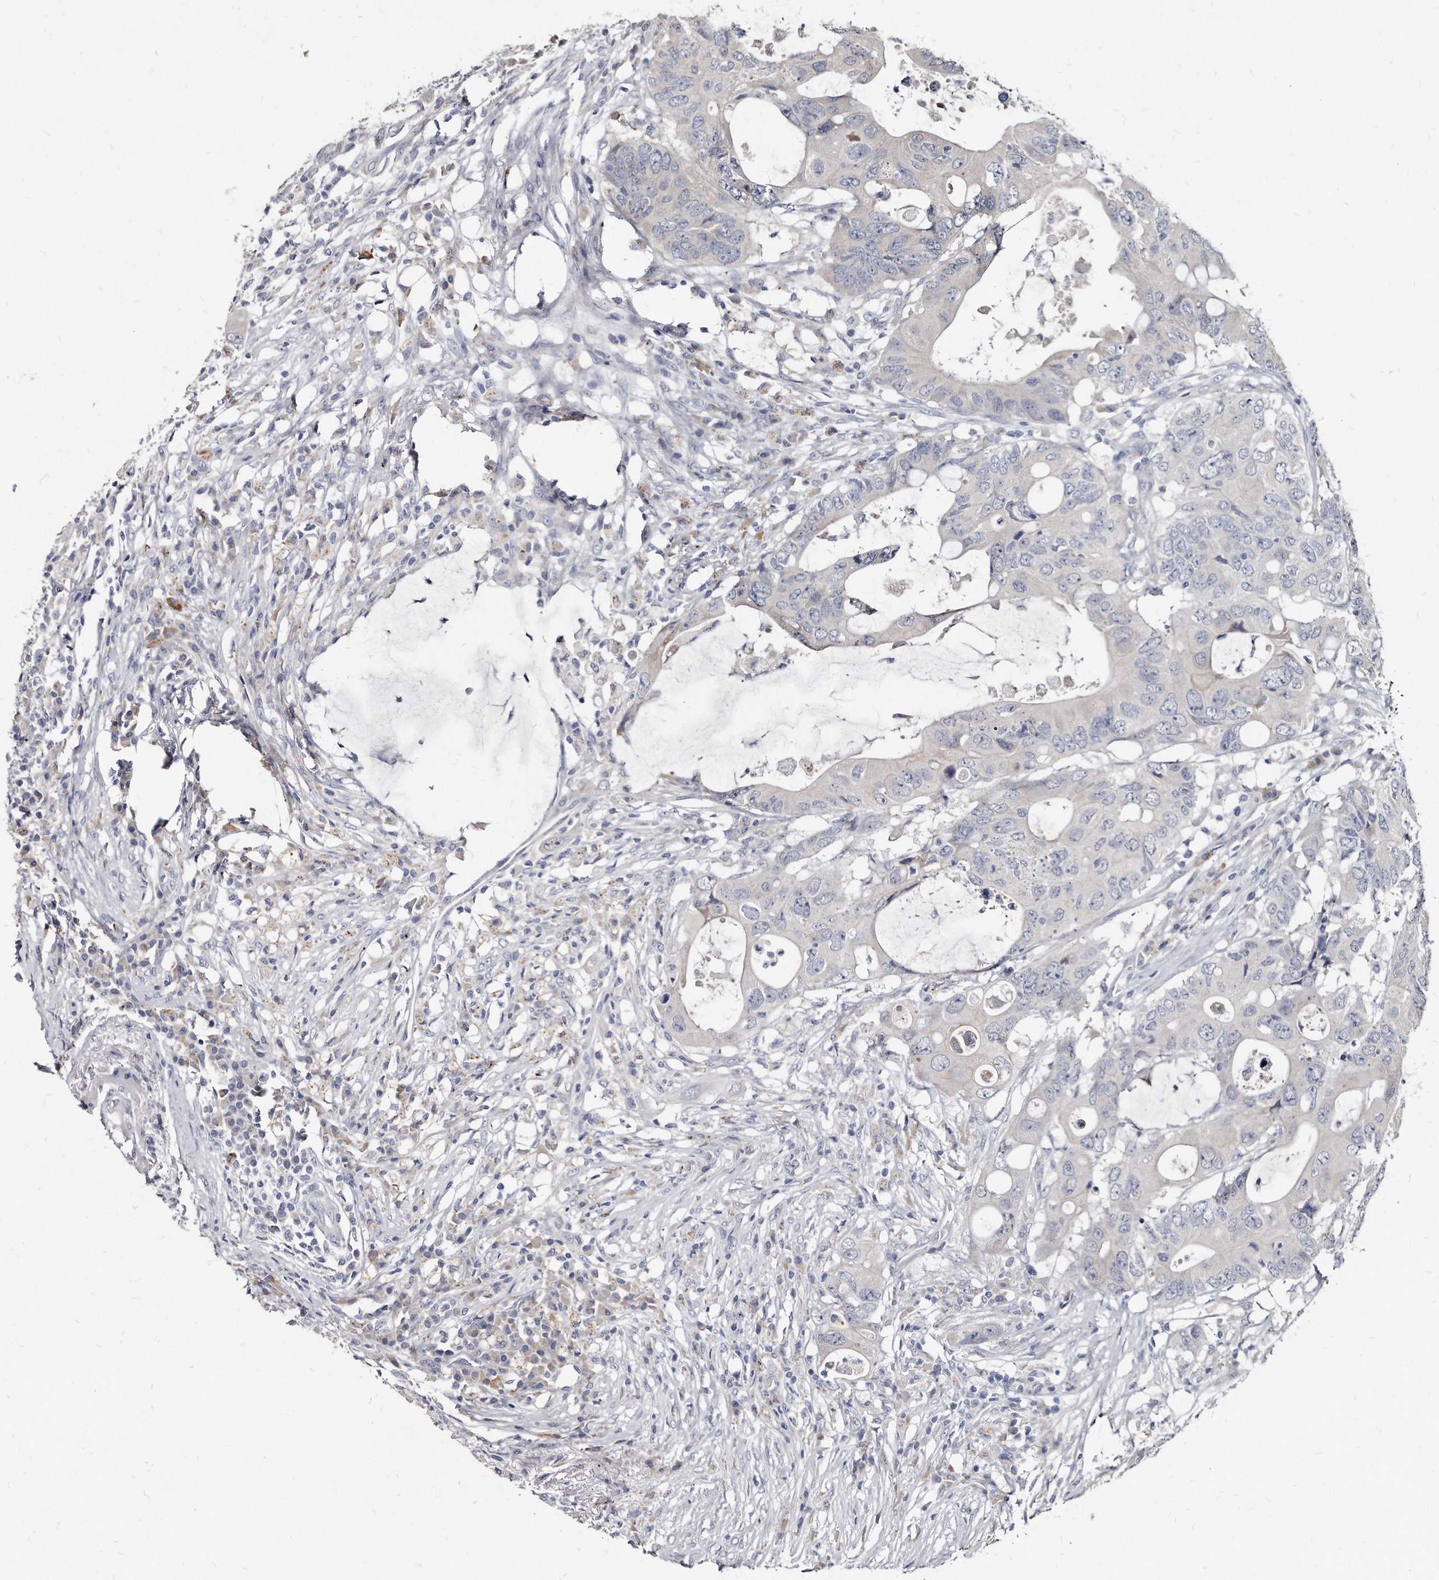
{"staining": {"intensity": "negative", "quantity": "none", "location": "none"}, "tissue": "colorectal cancer", "cell_type": "Tumor cells", "image_type": "cancer", "snomed": [{"axis": "morphology", "description": "Adenocarcinoma, NOS"}, {"axis": "topography", "description": "Colon"}], "caption": "Photomicrograph shows no protein expression in tumor cells of colorectal adenocarcinoma tissue.", "gene": "KLHDC3", "patient": {"sex": "male", "age": 71}}